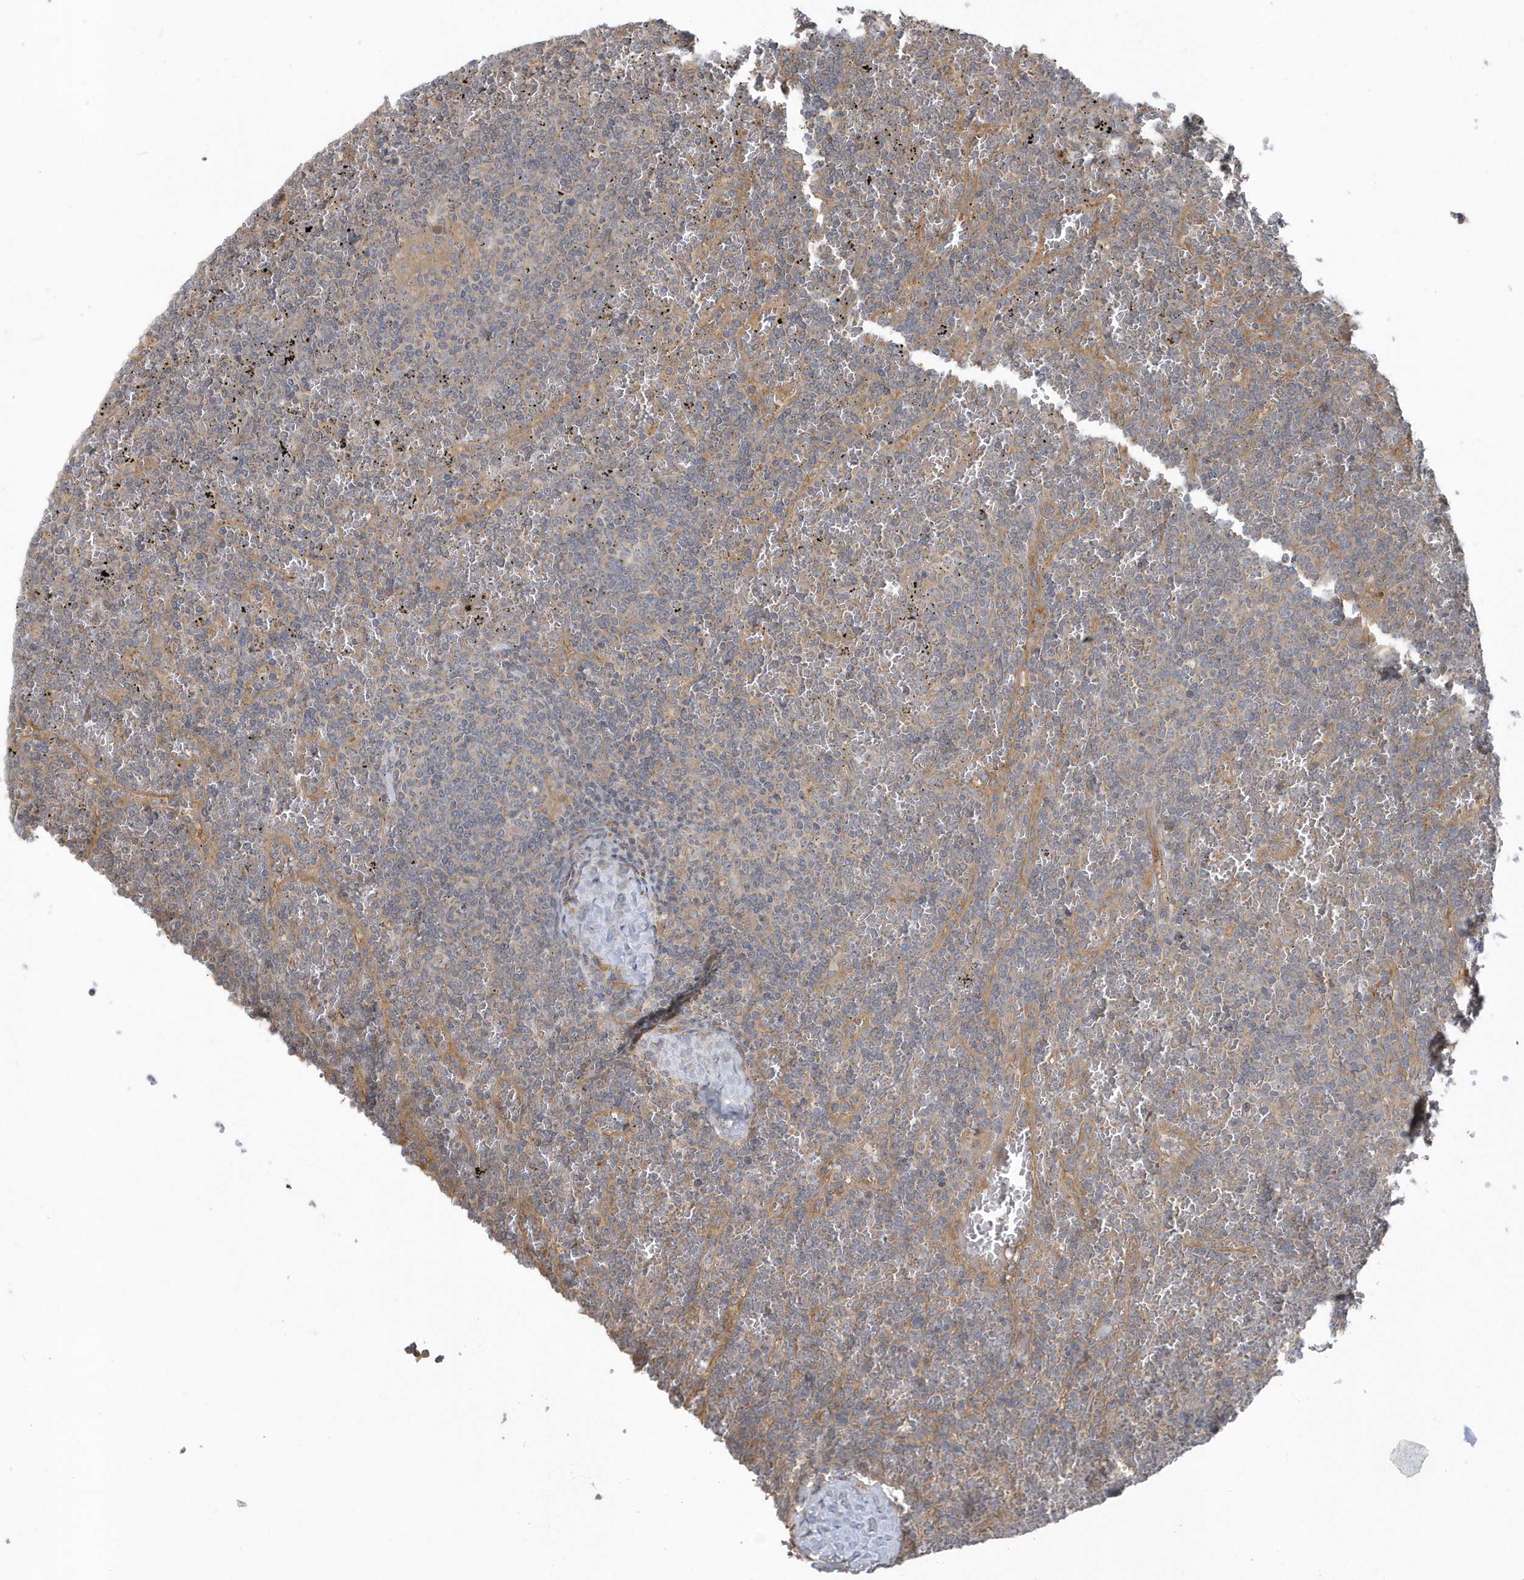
{"staining": {"intensity": "negative", "quantity": "none", "location": "none"}, "tissue": "lymphoma", "cell_type": "Tumor cells", "image_type": "cancer", "snomed": [{"axis": "morphology", "description": "Malignant lymphoma, non-Hodgkin's type, Low grade"}, {"axis": "topography", "description": "Spleen"}], "caption": "This image is of lymphoma stained with immunohistochemistry to label a protein in brown with the nuclei are counter-stained blue. There is no staining in tumor cells. (DAB (3,3'-diaminobenzidine) immunohistochemistry visualized using brightfield microscopy, high magnification).", "gene": "ACTR1A", "patient": {"sex": "female", "age": 19}}